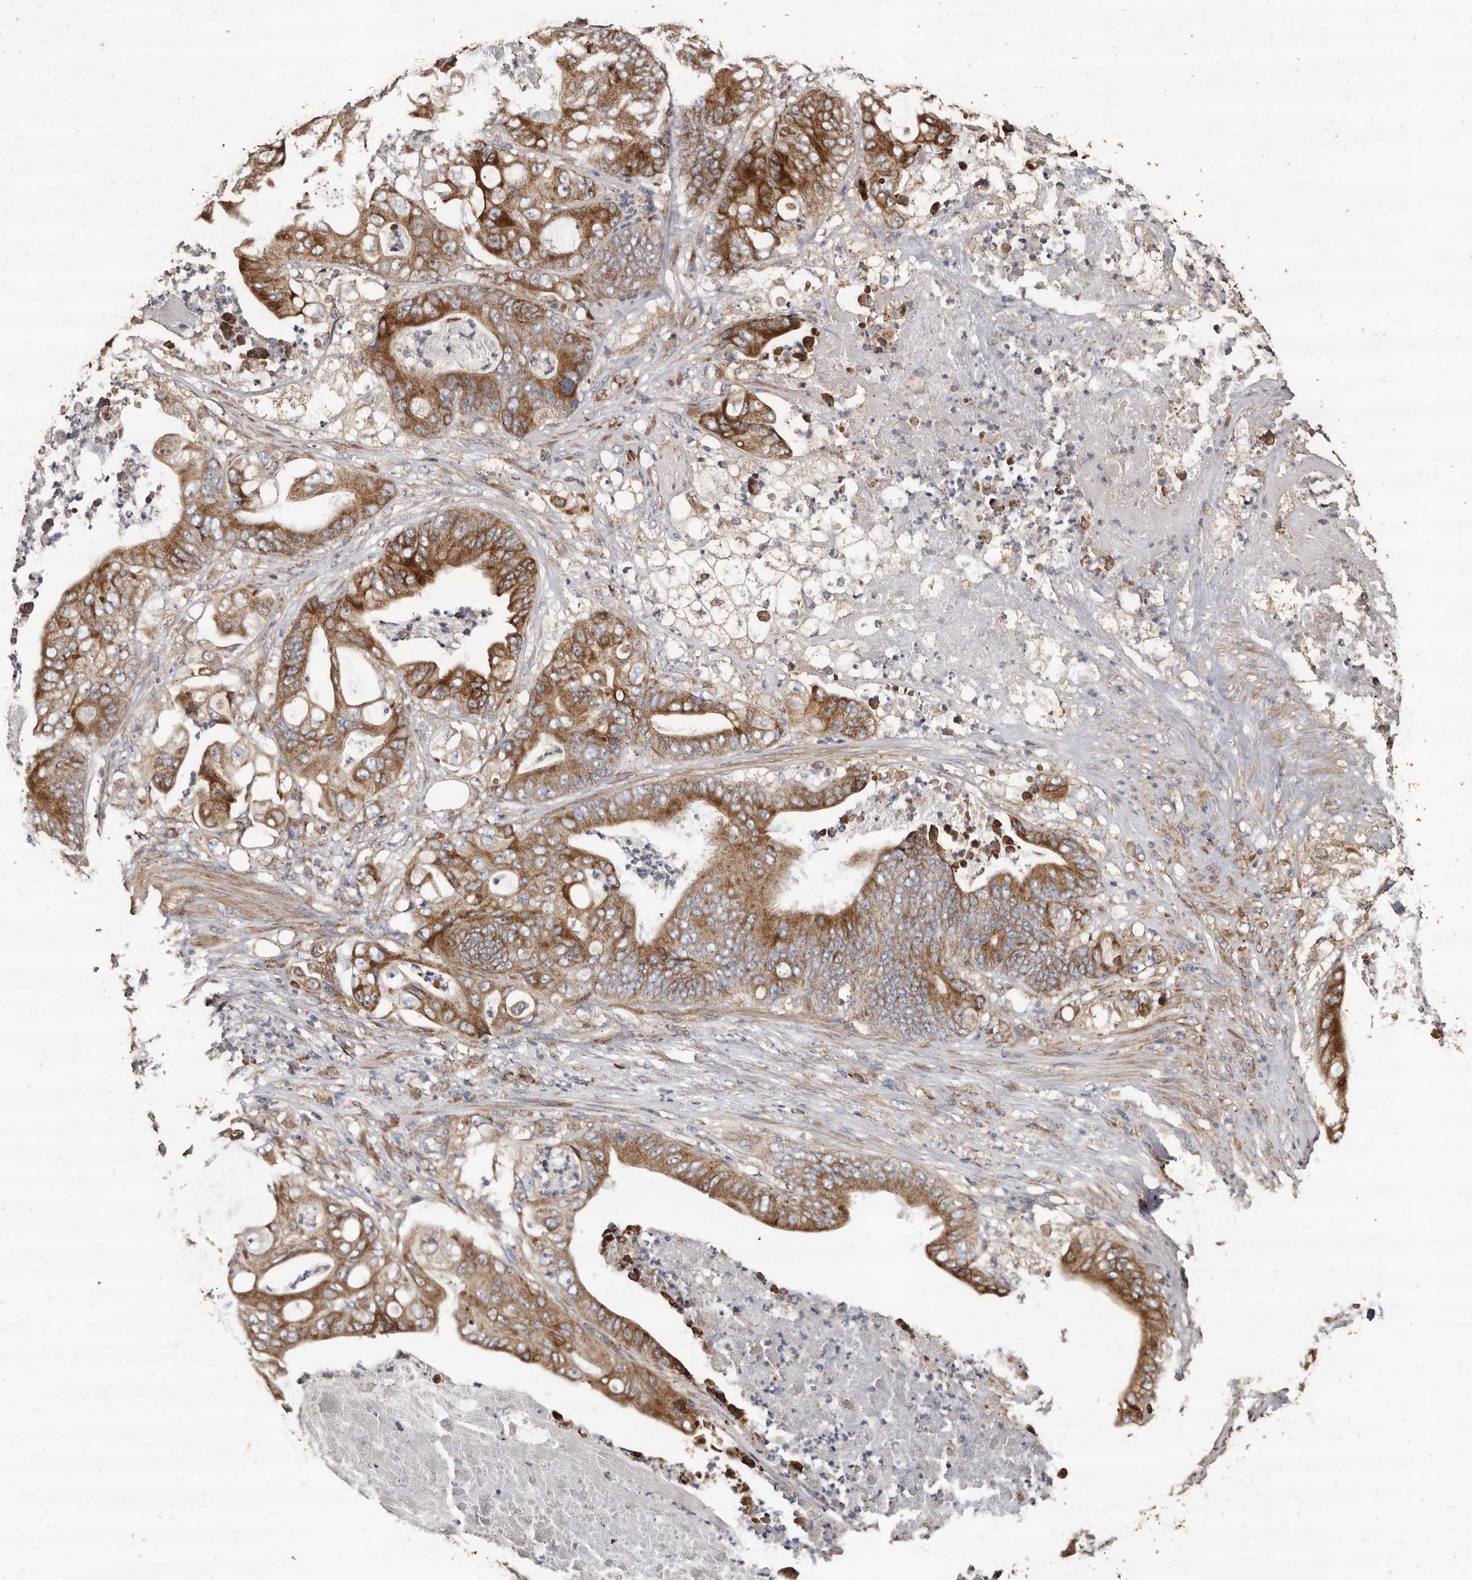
{"staining": {"intensity": "strong", "quantity": ">75%", "location": "cytoplasmic/membranous"}, "tissue": "stomach cancer", "cell_type": "Tumor cells", "image_type": "cancer", "snomed": [{"axis": "morphology", "description": "Adenocarcinoma, NOS"}, {"axis": "topography", "description": "Stomach"}], "caption": "A micrograph showing strong cytoplasmic/membranous staining in about >75% of tumor cells in stomach cancer (adenocarcinoma), as visualized by brown immunohistochemical staining.", "gene": "OSGIN2", "patient": {"sex": "female", "age": 73}}